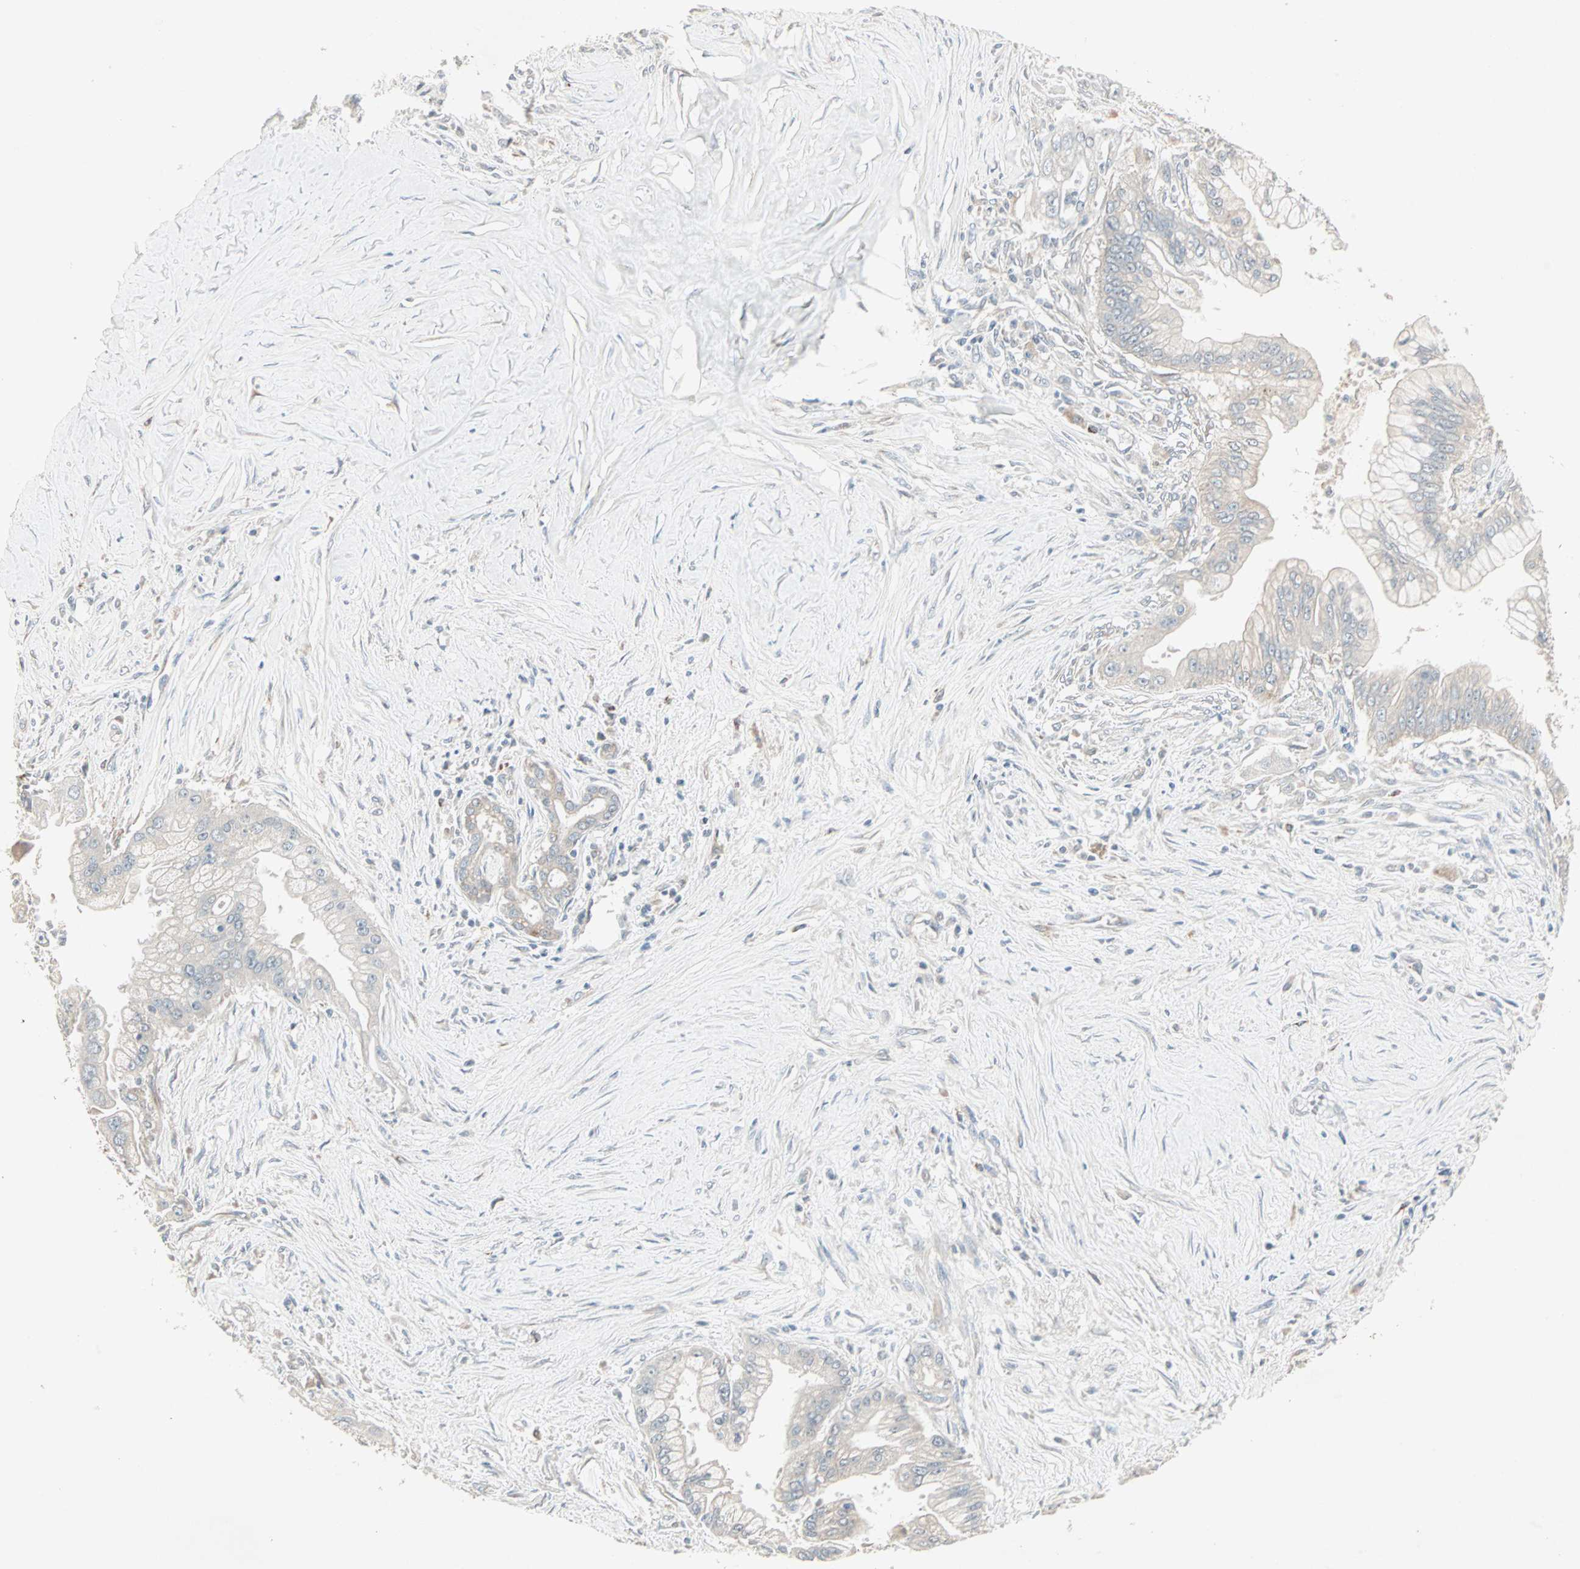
{"staining": {"intensity": "negative", "quantity": "none", "location": "none"}, "tissue": "pancreatic cancer", "cell_type": "Tumor cells", "image_type": "cancer", "snomed": [{"axis": "morphology", "description": "Adenocarcinoma, NOS"}, {"axis": "topography", "description": "Pancreas"}], "caption": "Tumor cells are negative for brown protein staining in pancreatic cancer.", "gene": "JMJD7-PLA2G4B", "patient": {"sex": "male", "age": 59}}